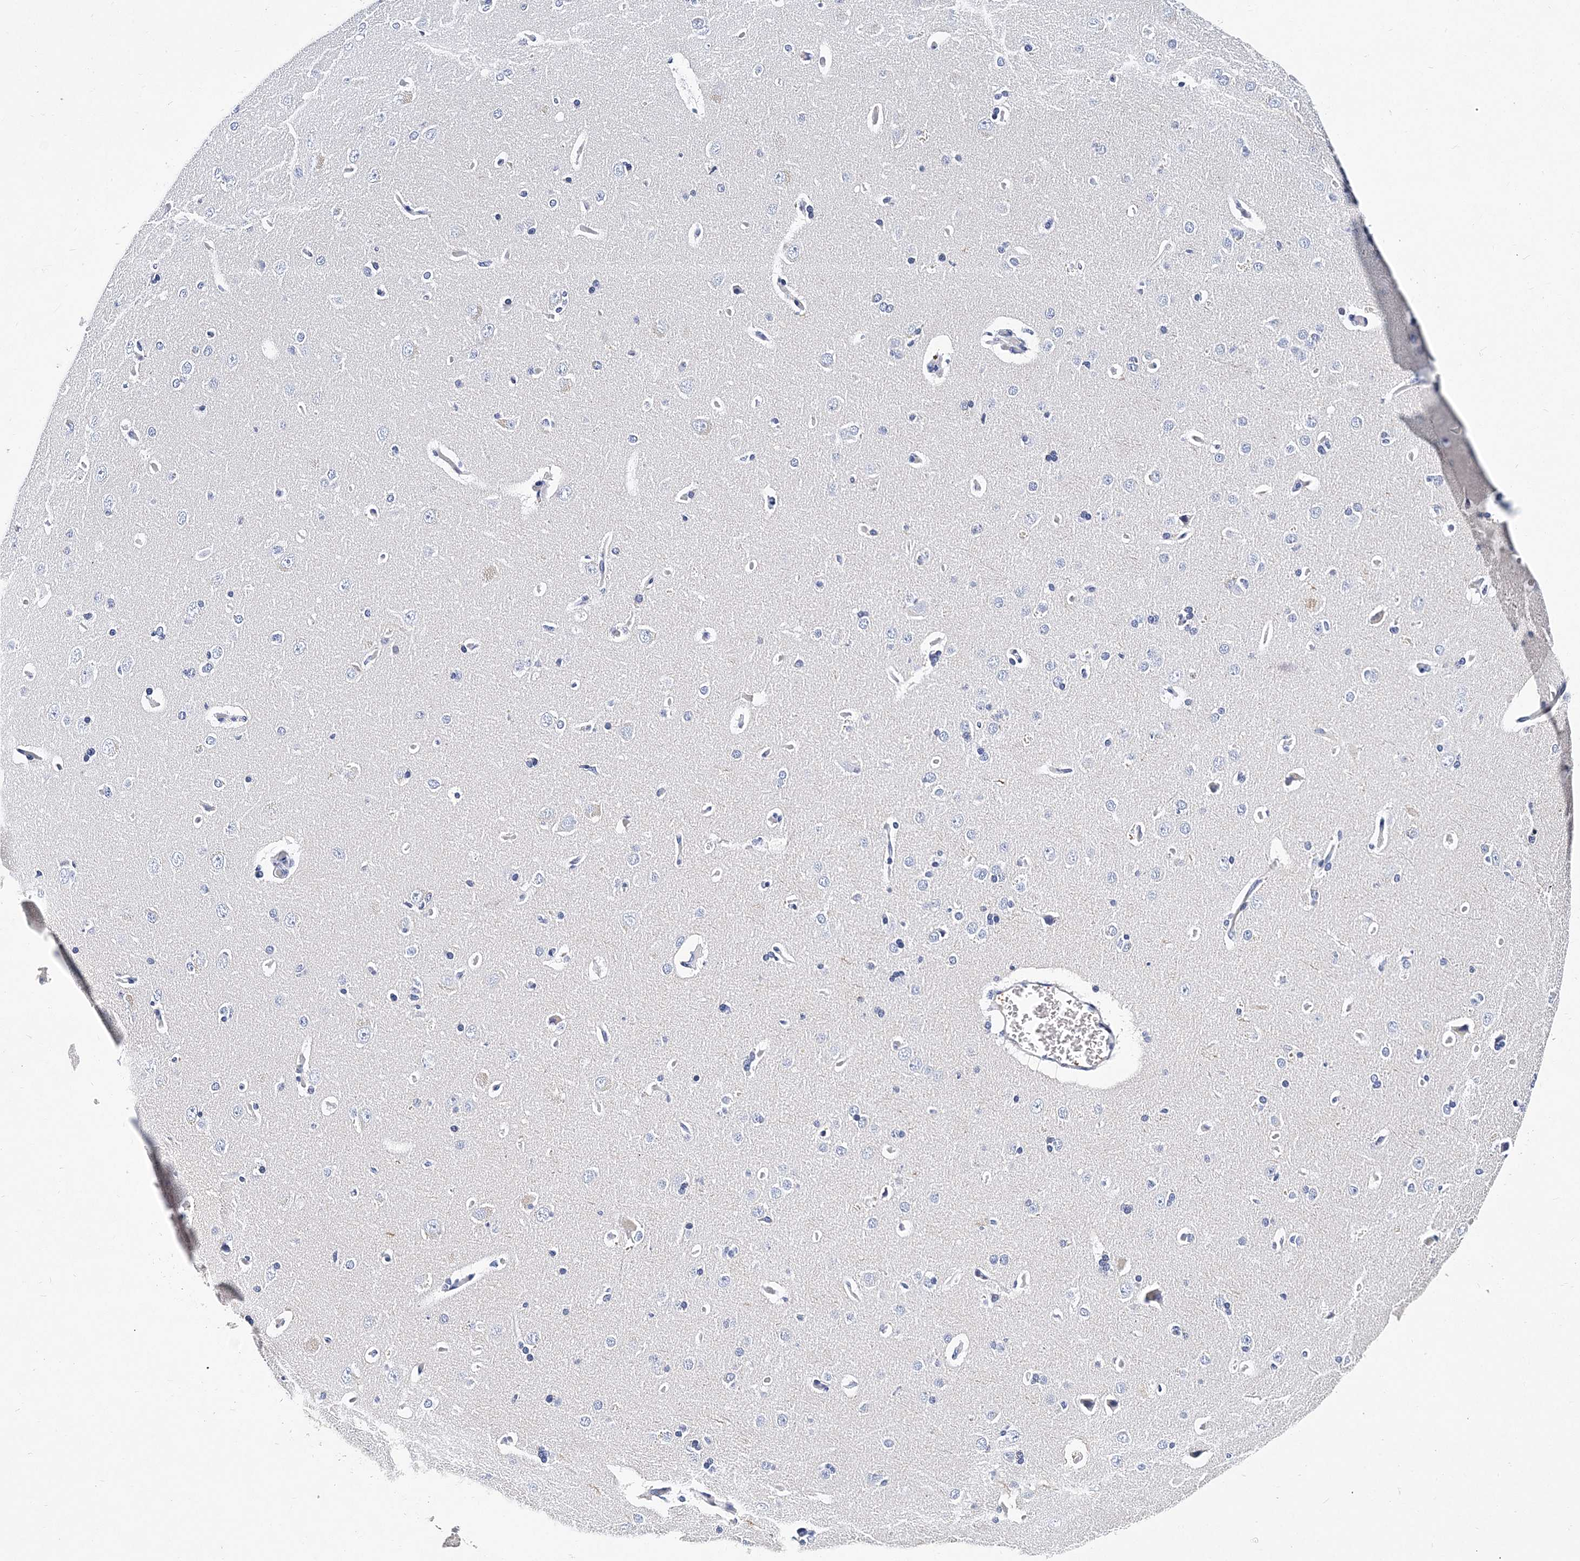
{"staining": {"intensity": "negative", "quantity": "none", "location": "none"}, "tissue": "cerebral cortex", "cell_type": "Endothelial cells", "image_type": "normal", "snomed": [{"axis": "morphology", "description": "Normal tissue, NOS"}, {"axis": "topography", "description": "Cerebral cortex"}], "caption": "Protein analysis of benign cerebral cortex reveals no significant staining in endothelial cells. (Brightfield microscopy of DAB (3,3'-diaminobenzidine) immunohistochemistry at high magnification).", "gene": "ITGA2B", "patient": {"sex": "male", "age": 62}}